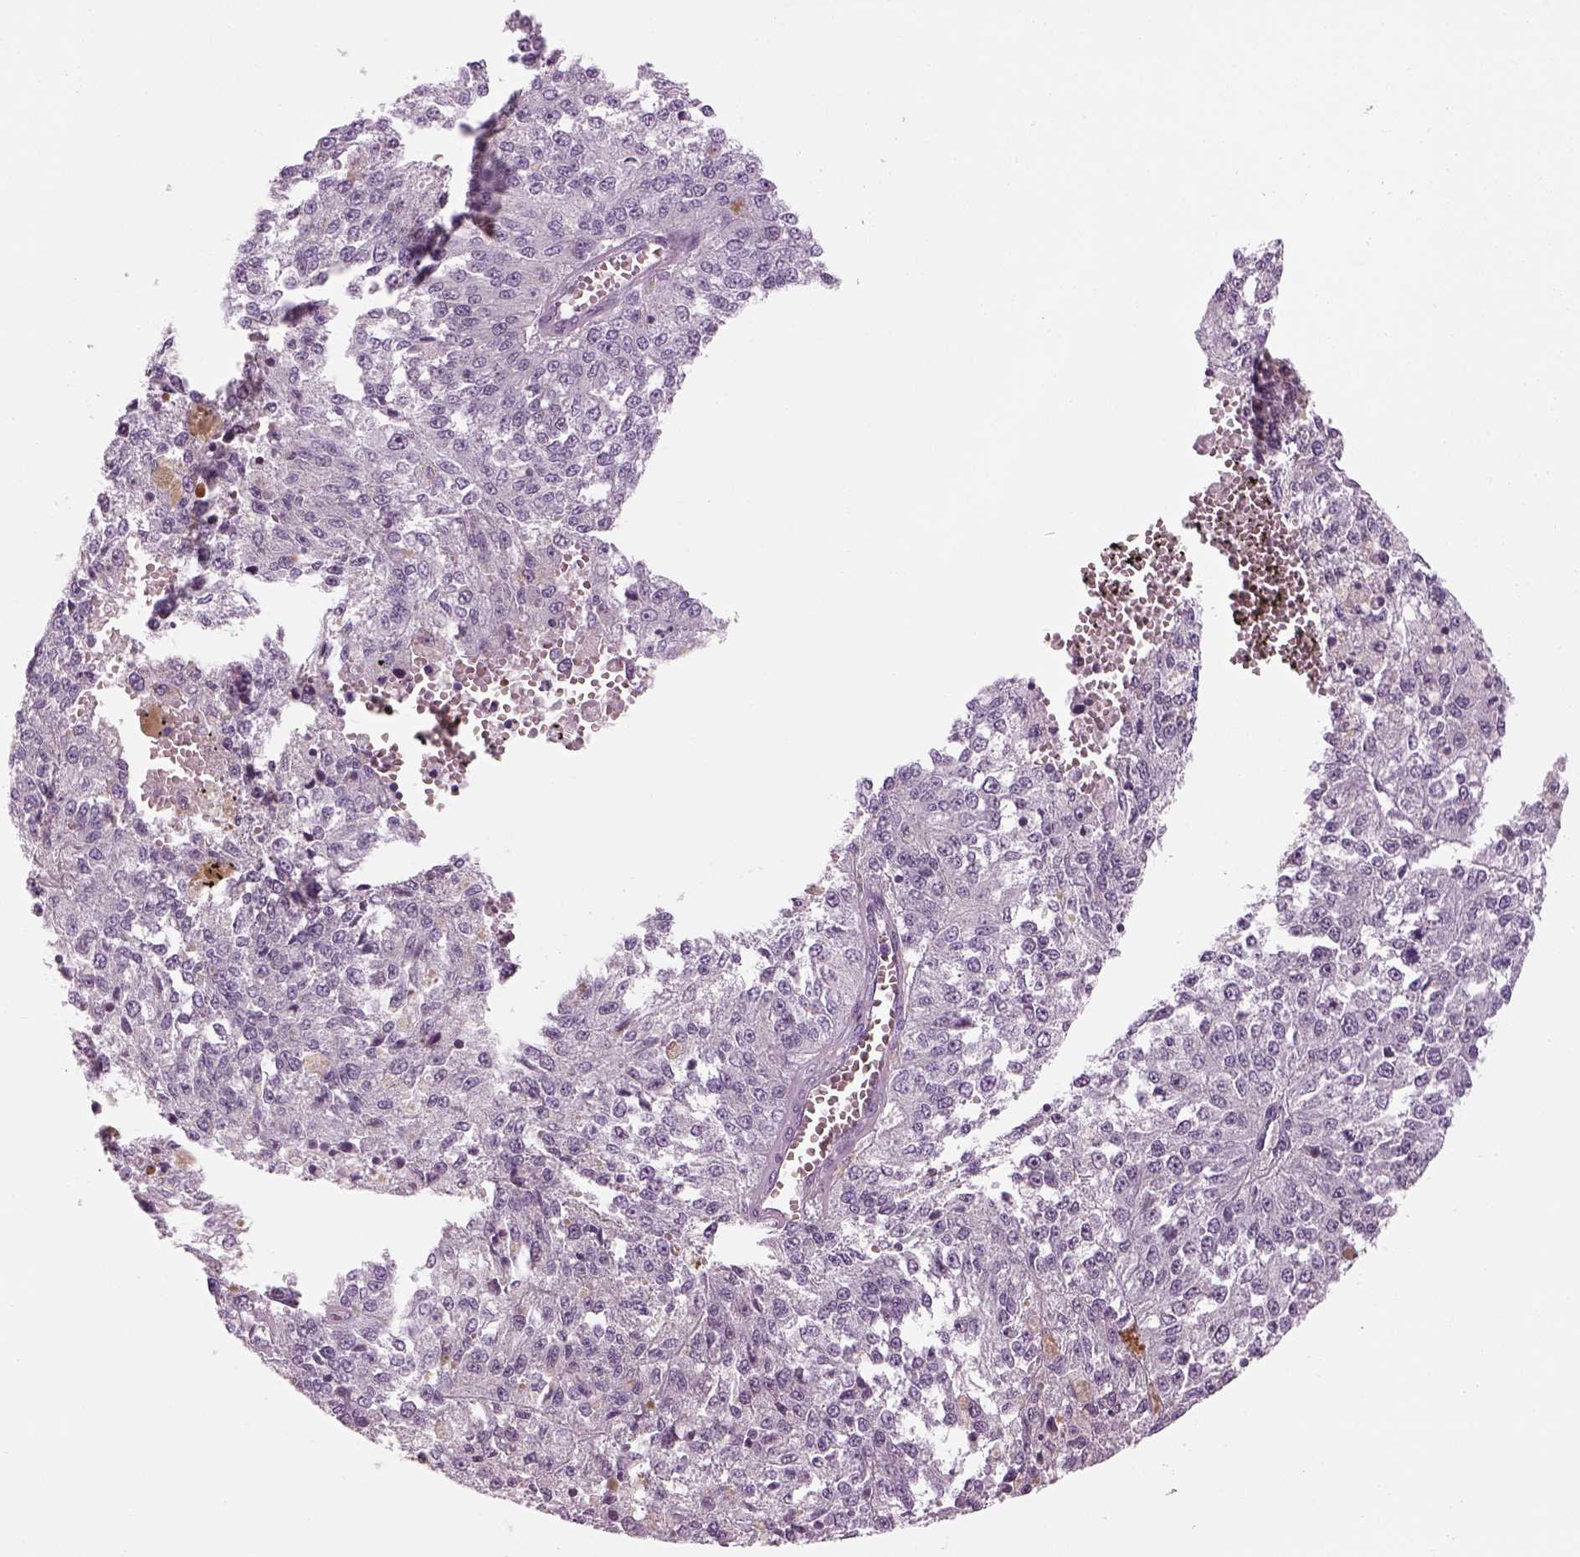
{"staining": {"intensity": "negative", "quantity": "none", "location": "none"}, "tissue": "melanoma", "cell_type": "Tumor cells", "image_type": "cancer", "snomed": [{"axis": "morphology", "description": "Malignant melanoma, Metastatic site"}, {"axis": "topography", "description": "Lymph node"}], "caption": "The photomicrograph demonstrates no staining of tumor cells in melanoma.", "gene": "LRRIQ3", "patient": {"sex": "female", "age": 64}}